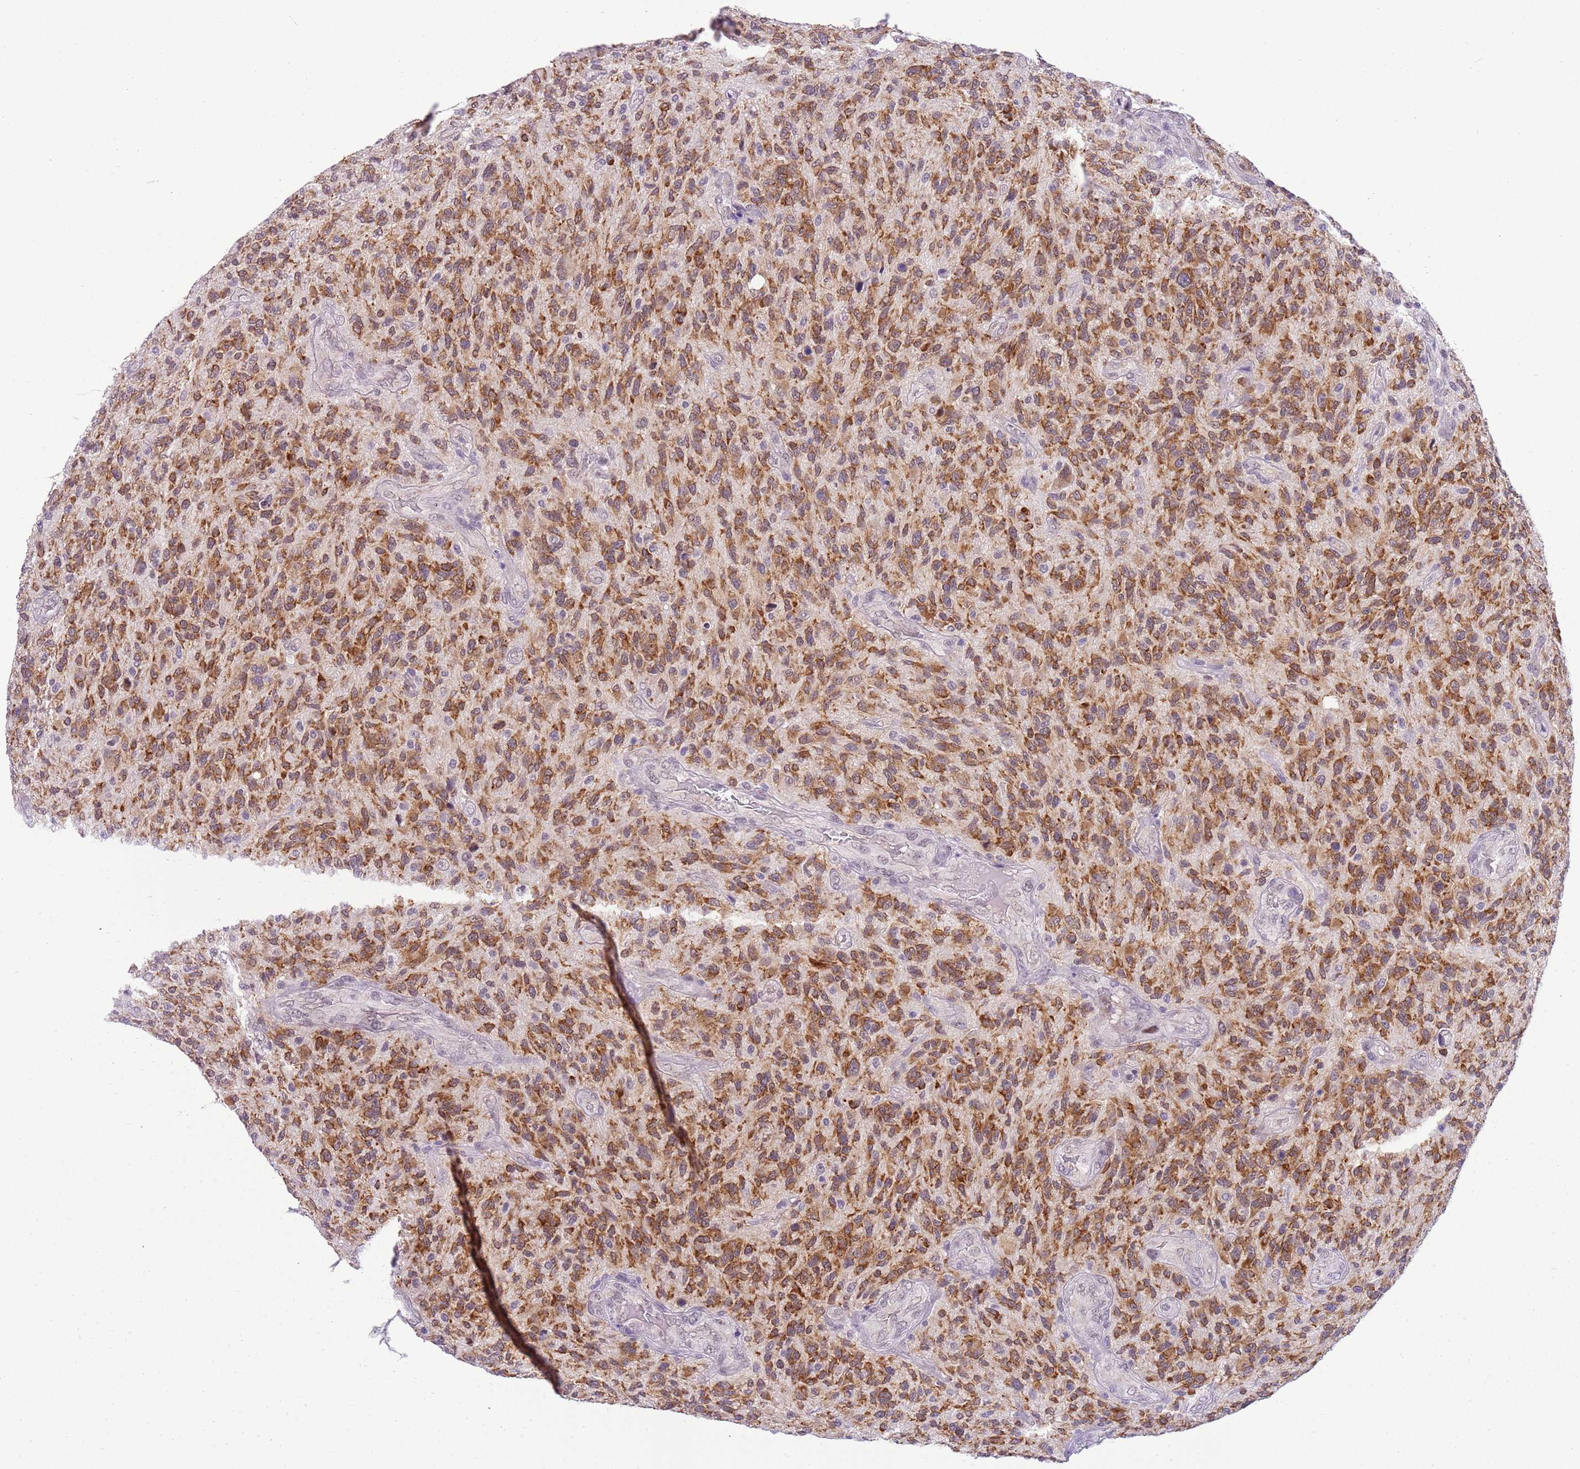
{"staining": {"intensity": "moderate", "quantity": ">75%", "location": "cytoplasmic/membranous"}, "tissue": "glioma", "cell_type": "Tumor cells", "image_type": "cancer", "snomed": [{"axis": "morphology", "description": "Glioma, malignant, High grade"}, {"axis": "topography", "description": "Brain"}], "caption": "A micrograph showing moderate cytoplasmic/membranous expression in about >75% of tumor cells in glioma, as visualized by brown immunohistochemical staining.", "gene": "FAM120C", "patient": {"sex": "male", "age": 47}}